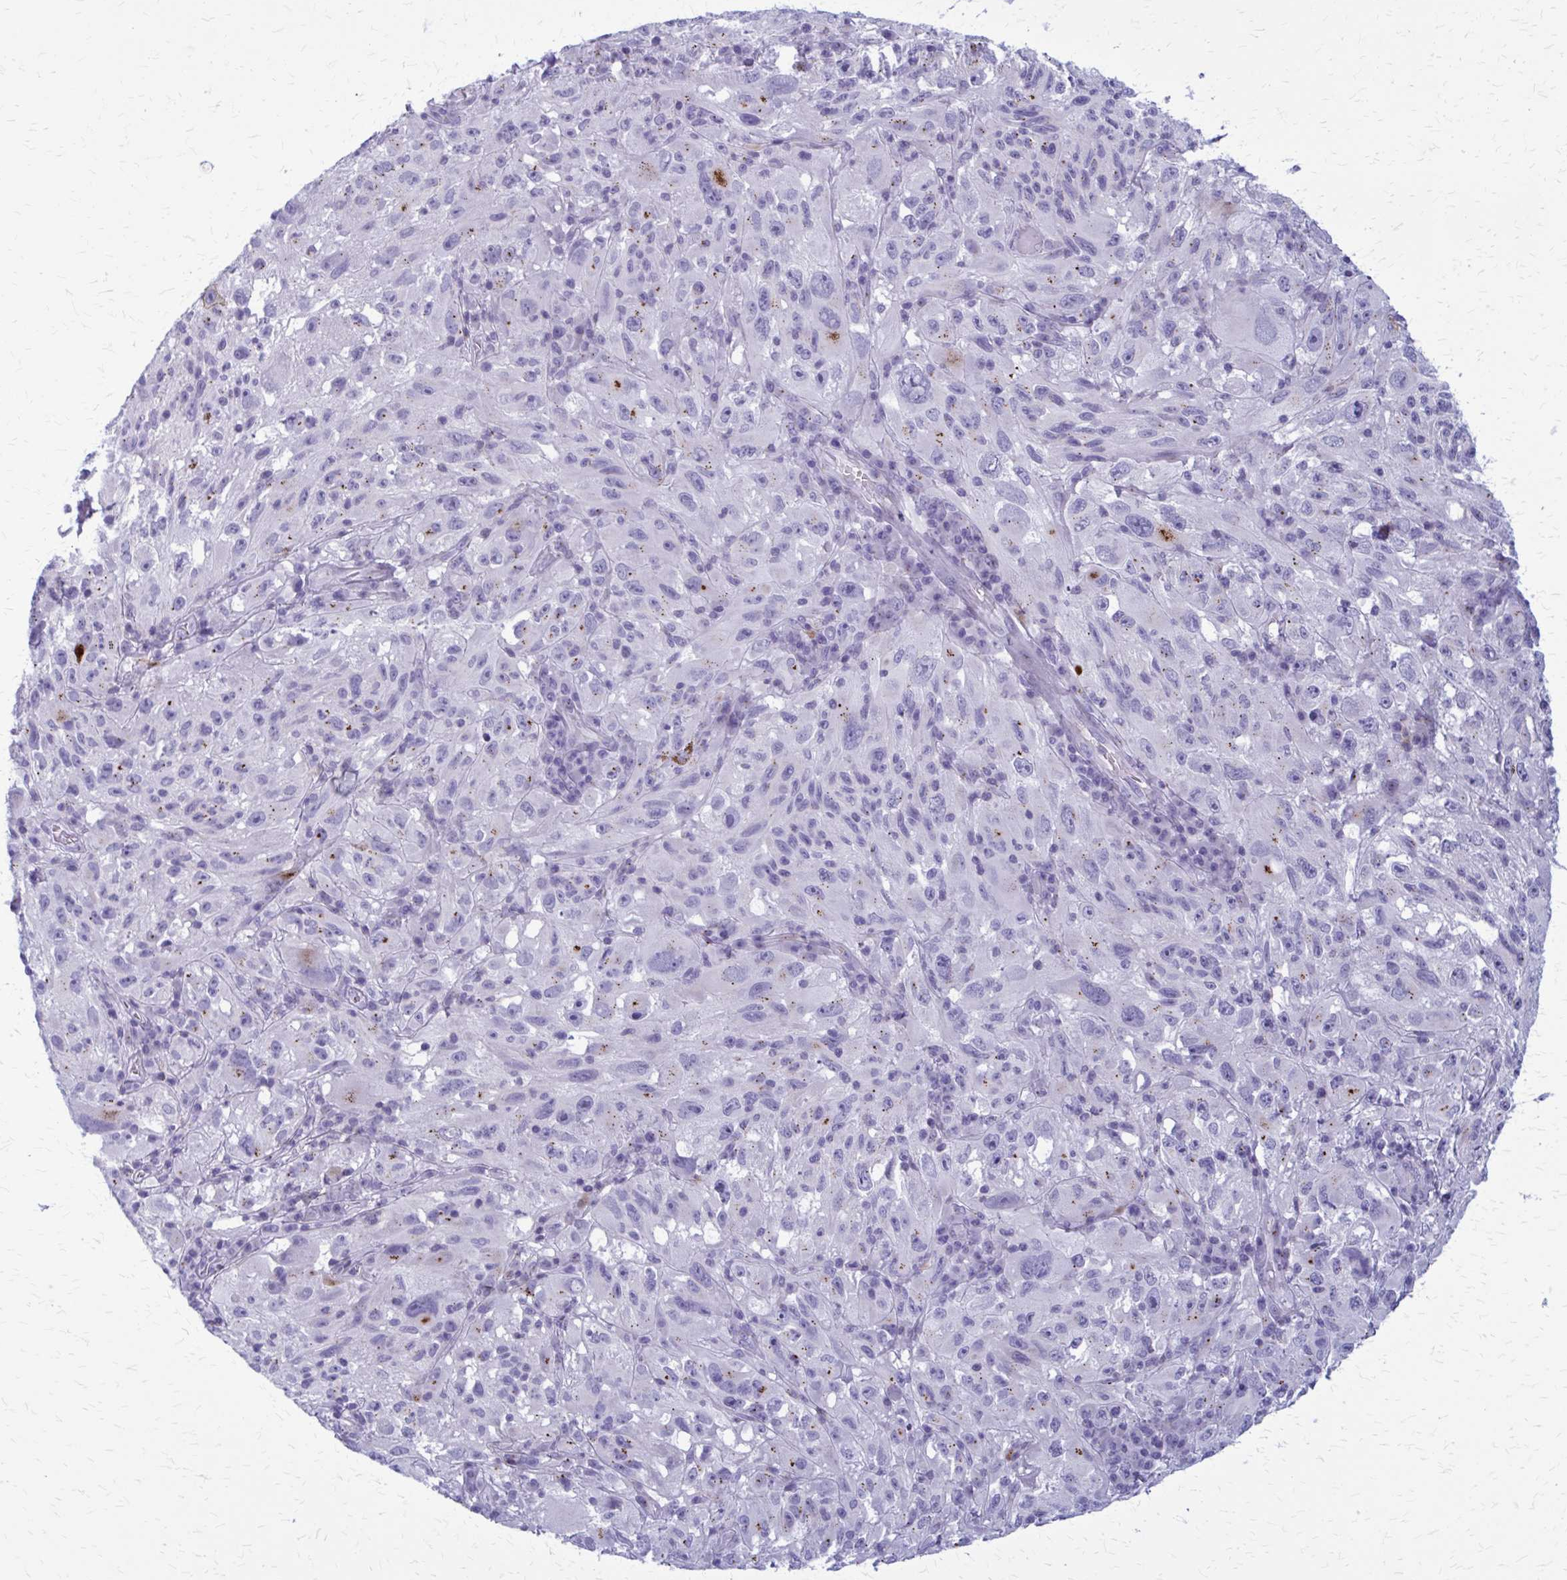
{"staining": {"intensity": "moderate", "quantity": "<25%", "location": "cytoplasmic/membranous"}, "tissue": "melanoma", "cell_type": "Tumor cells", "image_type": "cancer", "snomed": [{"axis": "morphology", "description": "Malignant melanoma, NOS"}, {"axis": "topography", "description": "Skin"}], "caption": "Immunohistochemical staining of human malignant melanoma displays moderate cytoplasmic/membranous protein staining in about <25% of tumor cells.", "gene": "PEDS1", "patient": {"sex": "female", "age": 71}}